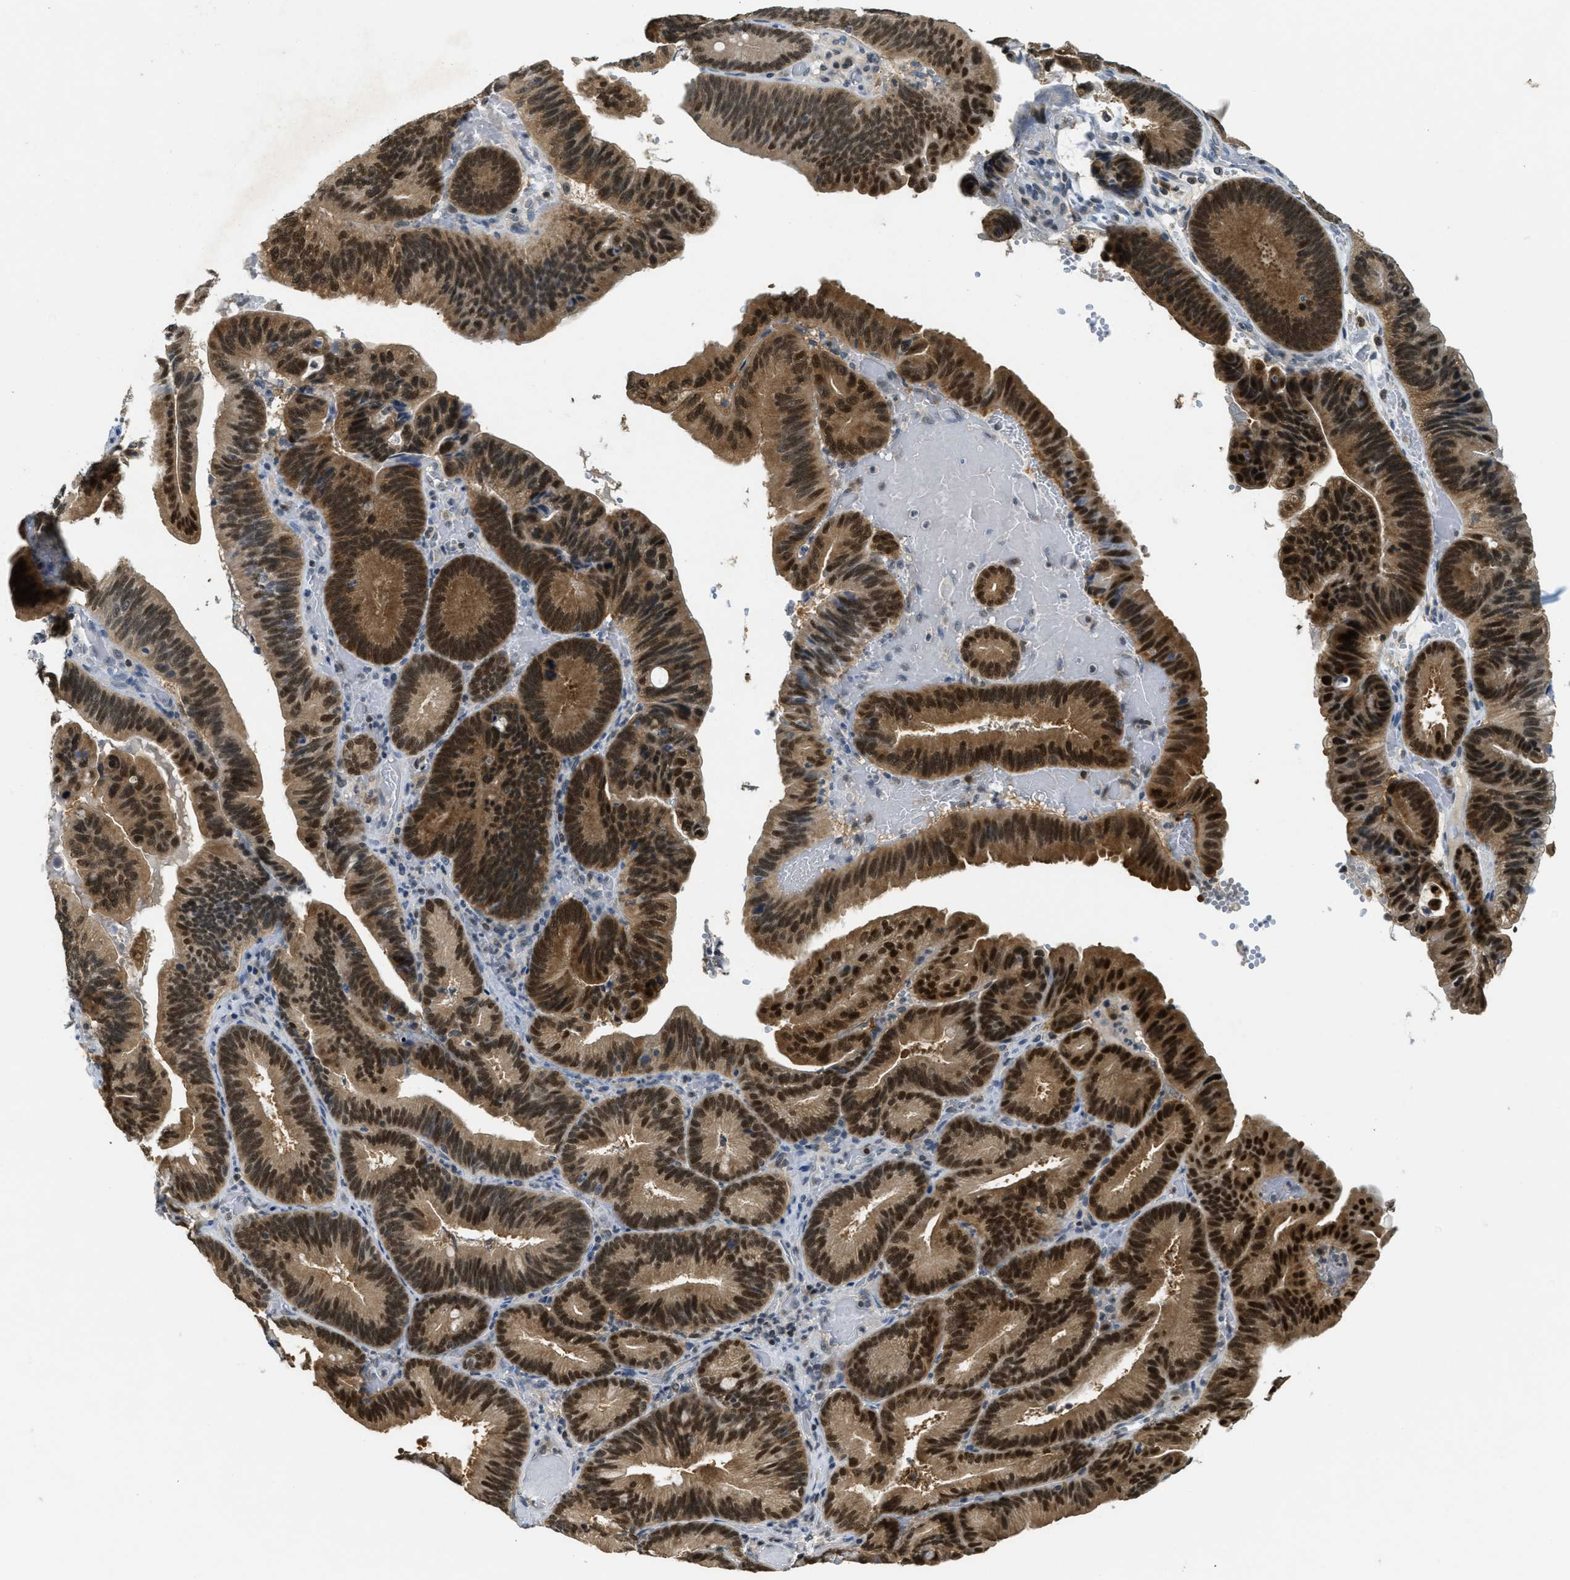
{"staining": {"intensity": "strong", "quantity": ">75%", "location": "cytoplasmic/membranous,nuclear"}, "tissue": "pancreatic cancer", "cell_type": "Tumor cells", "image_type": "cancer", "snomed": [{"axis": "morphology", "description": "Adenocarcinoma, NOS"}, {"axis": "topography", "description": "Pancreas"}], "caption": "DAB (3,3'-diaminobenzidine) immunohistochemical staining of pancreatic cancer (adenocarcinoma) displays strong cytoplasmic/membranous and nuclear protein positivity in approximately >75% of tumor cells. Immunohistochemistry (ihc) stains the protein of interest in brown and the nuclei are stained blue.", "gene": "DNAJB1", "patient": {"sex": "male", "age": 82}}